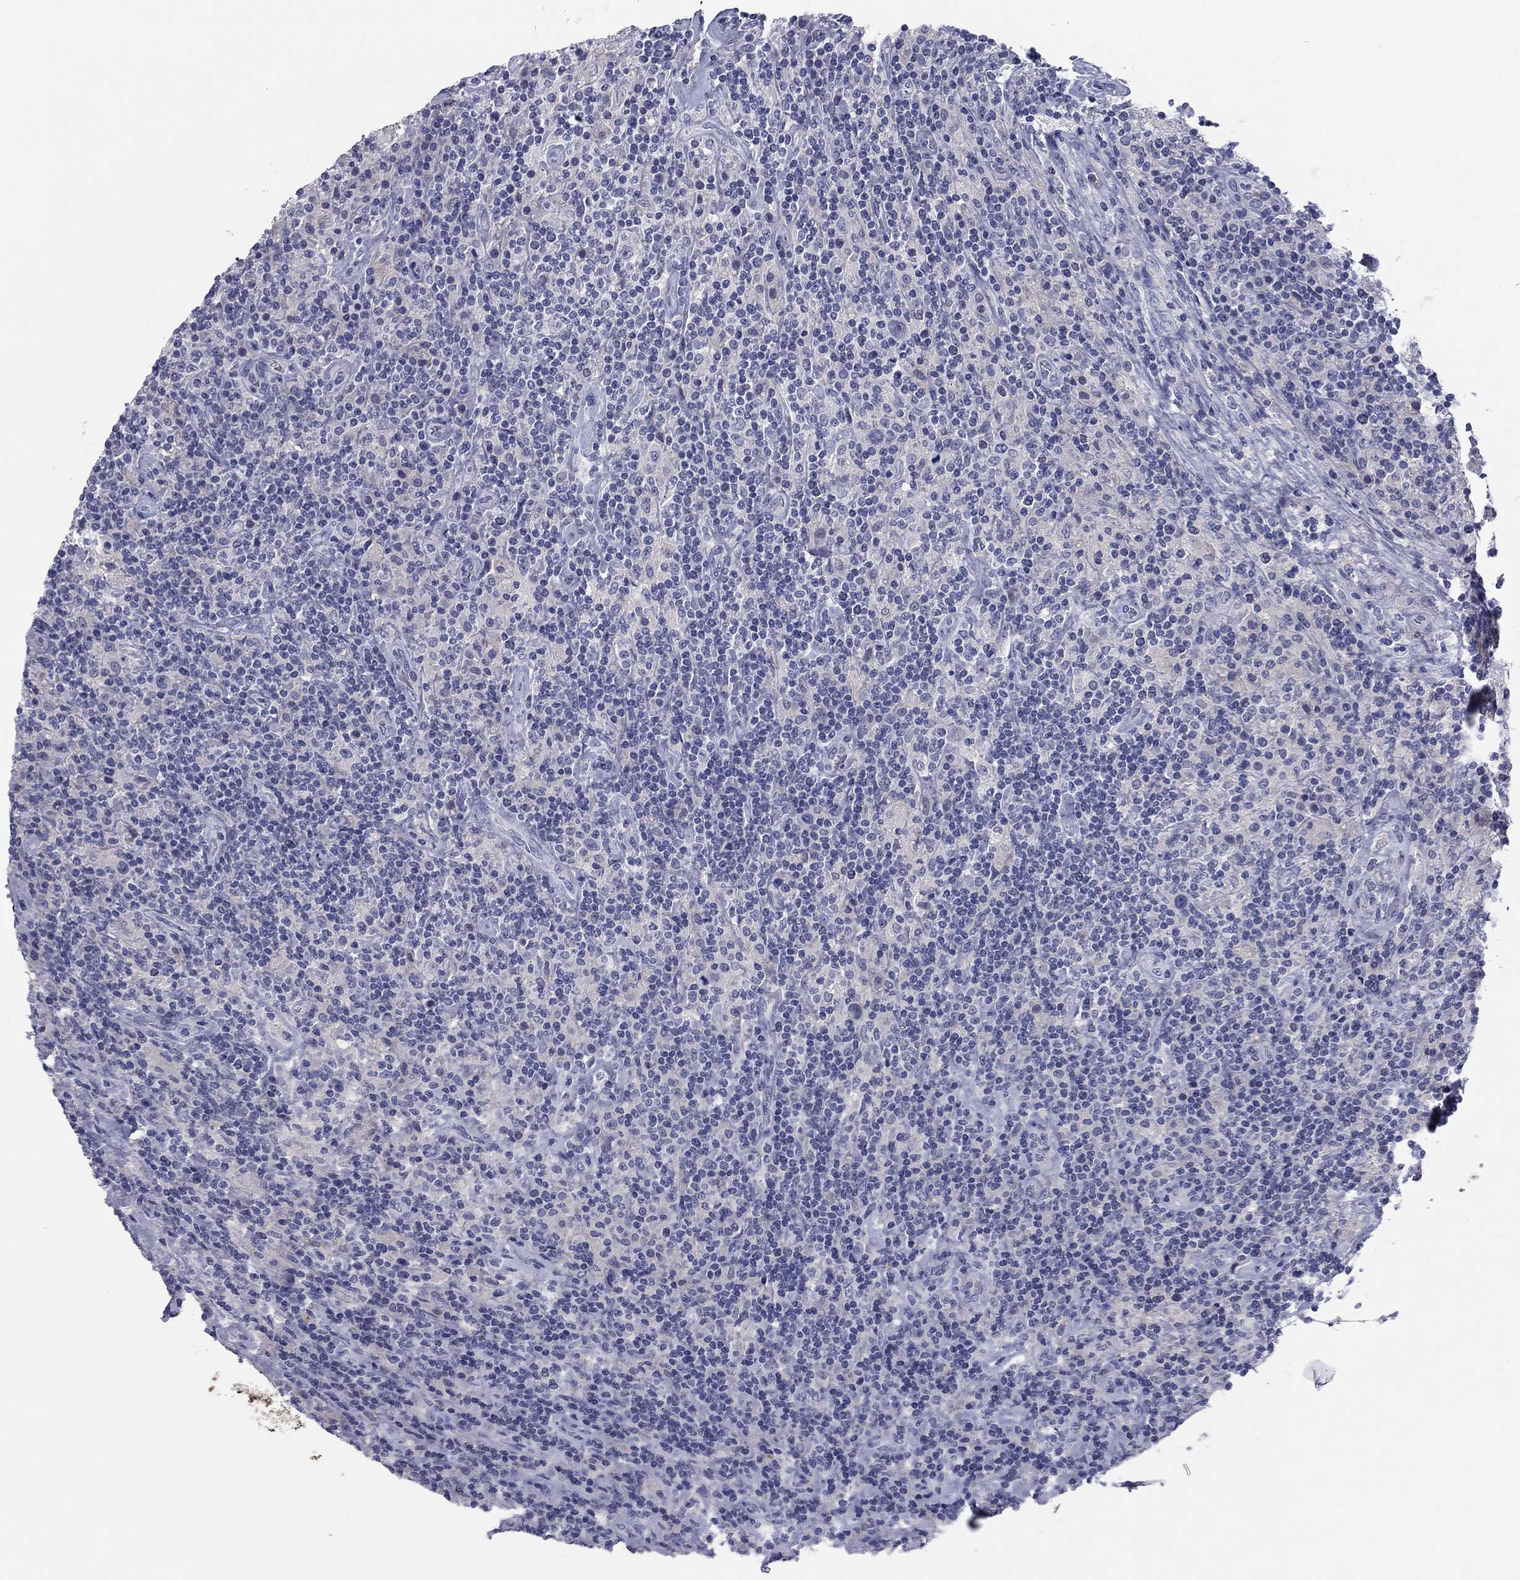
{"staining": {"intensity": "negative", "quantity": "none", "location": "none"}, "tissue": "lymphoma", "cell_type": "Tumor cells", "image_type": "cancer", "snomed": [{"axis": "morphology", "description": "Hodgkin's disease, NOS"}, {"axis": "topography", "description": "Lymph node"}], "caption": "The micrograph demonstrates no significant expression in tumor cells of lymphoma.", "gene": "CNTNAP4", "patient": {"sex": "male", "age": 70}}